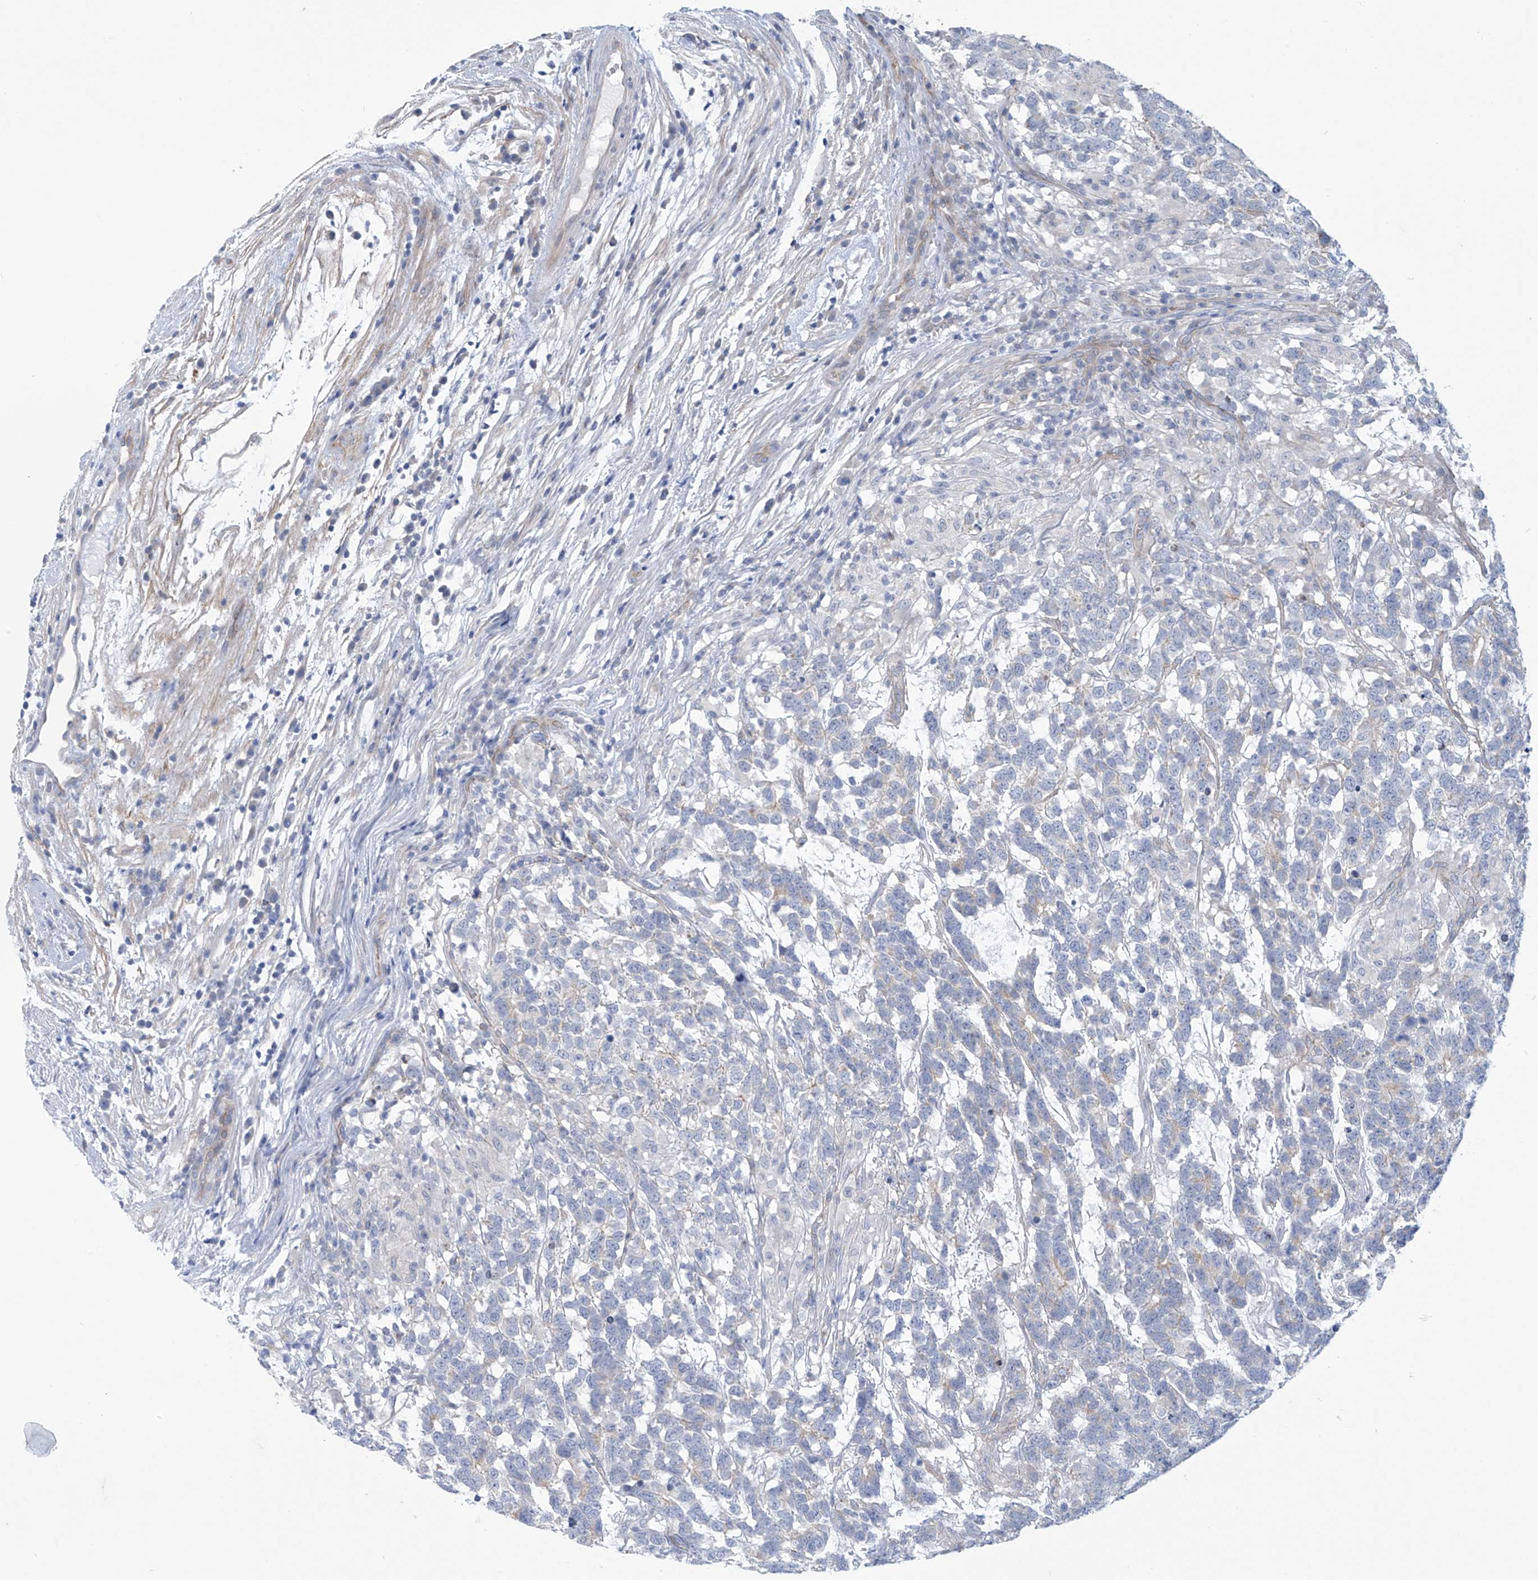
{"staining": {"intensity": "negative", "quantity": "none", "location": "none"}, "tissue": "testis cancer", "cell_type": "Tumor cells", "image_type": "cancer", "snomed": [{"axis": "morphology", "description": "Carcinoma, Embryonal, NOS"}, {"axis": "topography", "description": "Testis"}], "caption": "High magnification brightfield microscopy of embryonal carcinoma (testis) stained with DAB (brown) and counterstained with hematoxylin (blue): tumor cells show no significant expression.", "gene": "ABHD13", "patient": {"sex": "male", "age": 26}}